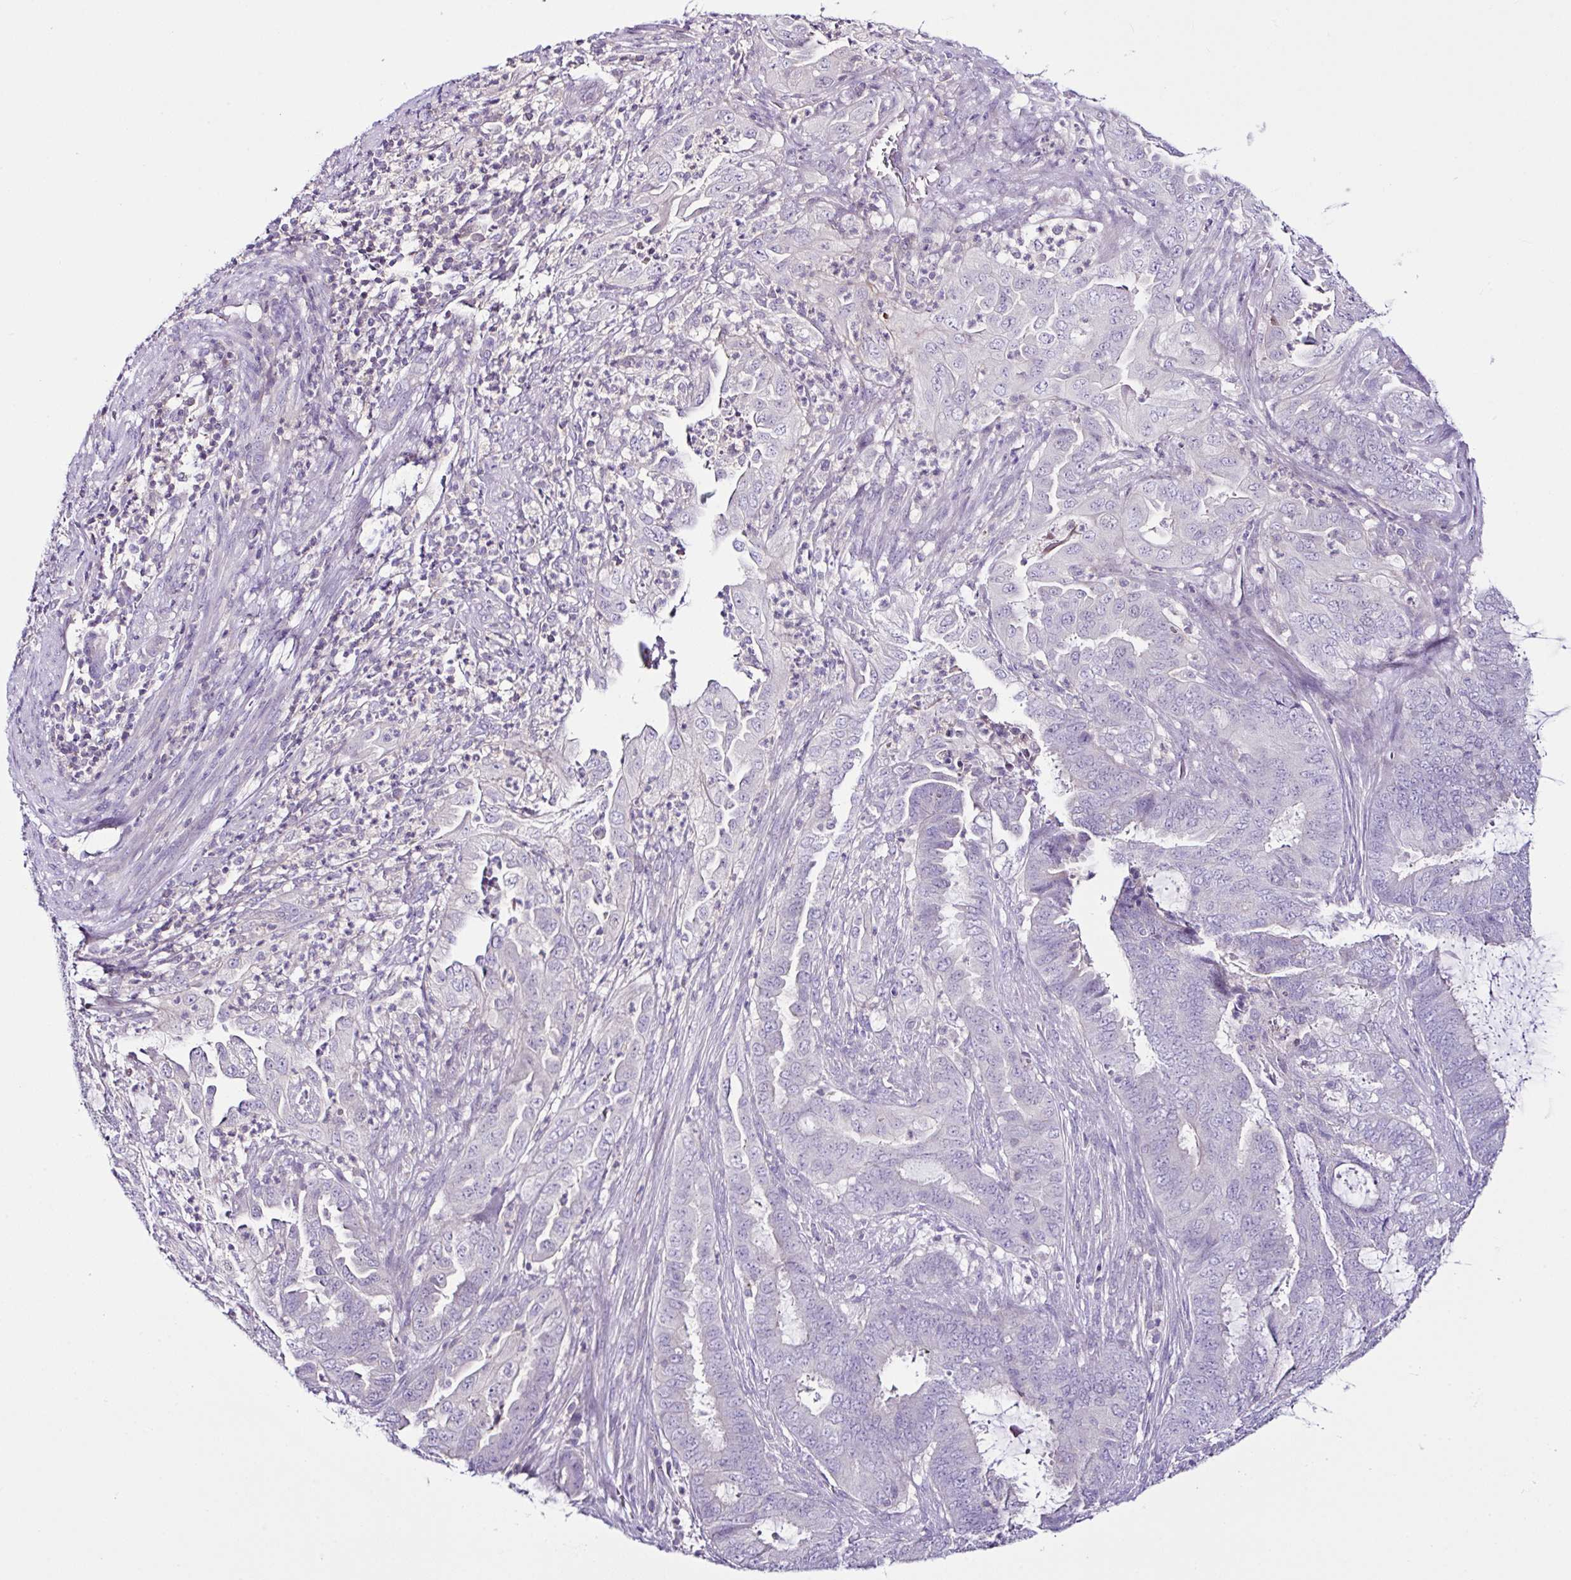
{"staining": {"intensity": "negative", "quantity": "none", "location": "none"}, "tissue": "endometrial cancer", "cell_type": "Tumor cells", "image_type": "cancer", "snomed": [{"axis": "morphology", "description": "Adenocarcinoma, NOS"}, {"axis": "topography", "description": "Endometrium"}], "caption": "This micrograph is of endometrial adenocarcinoma stained with immunohistochemistry (IHC) to label a protein in brown with the nuclei are counter-stained blue. There is no staining in tumor cells. The staining was performed using DAB to visualize the protein expression in brown, while the nuclei were stained in blue with hematoxylin (Magnification: 20x).", "gene": "D2HGDH", "patient": {"sex": "female", "age": 51}}